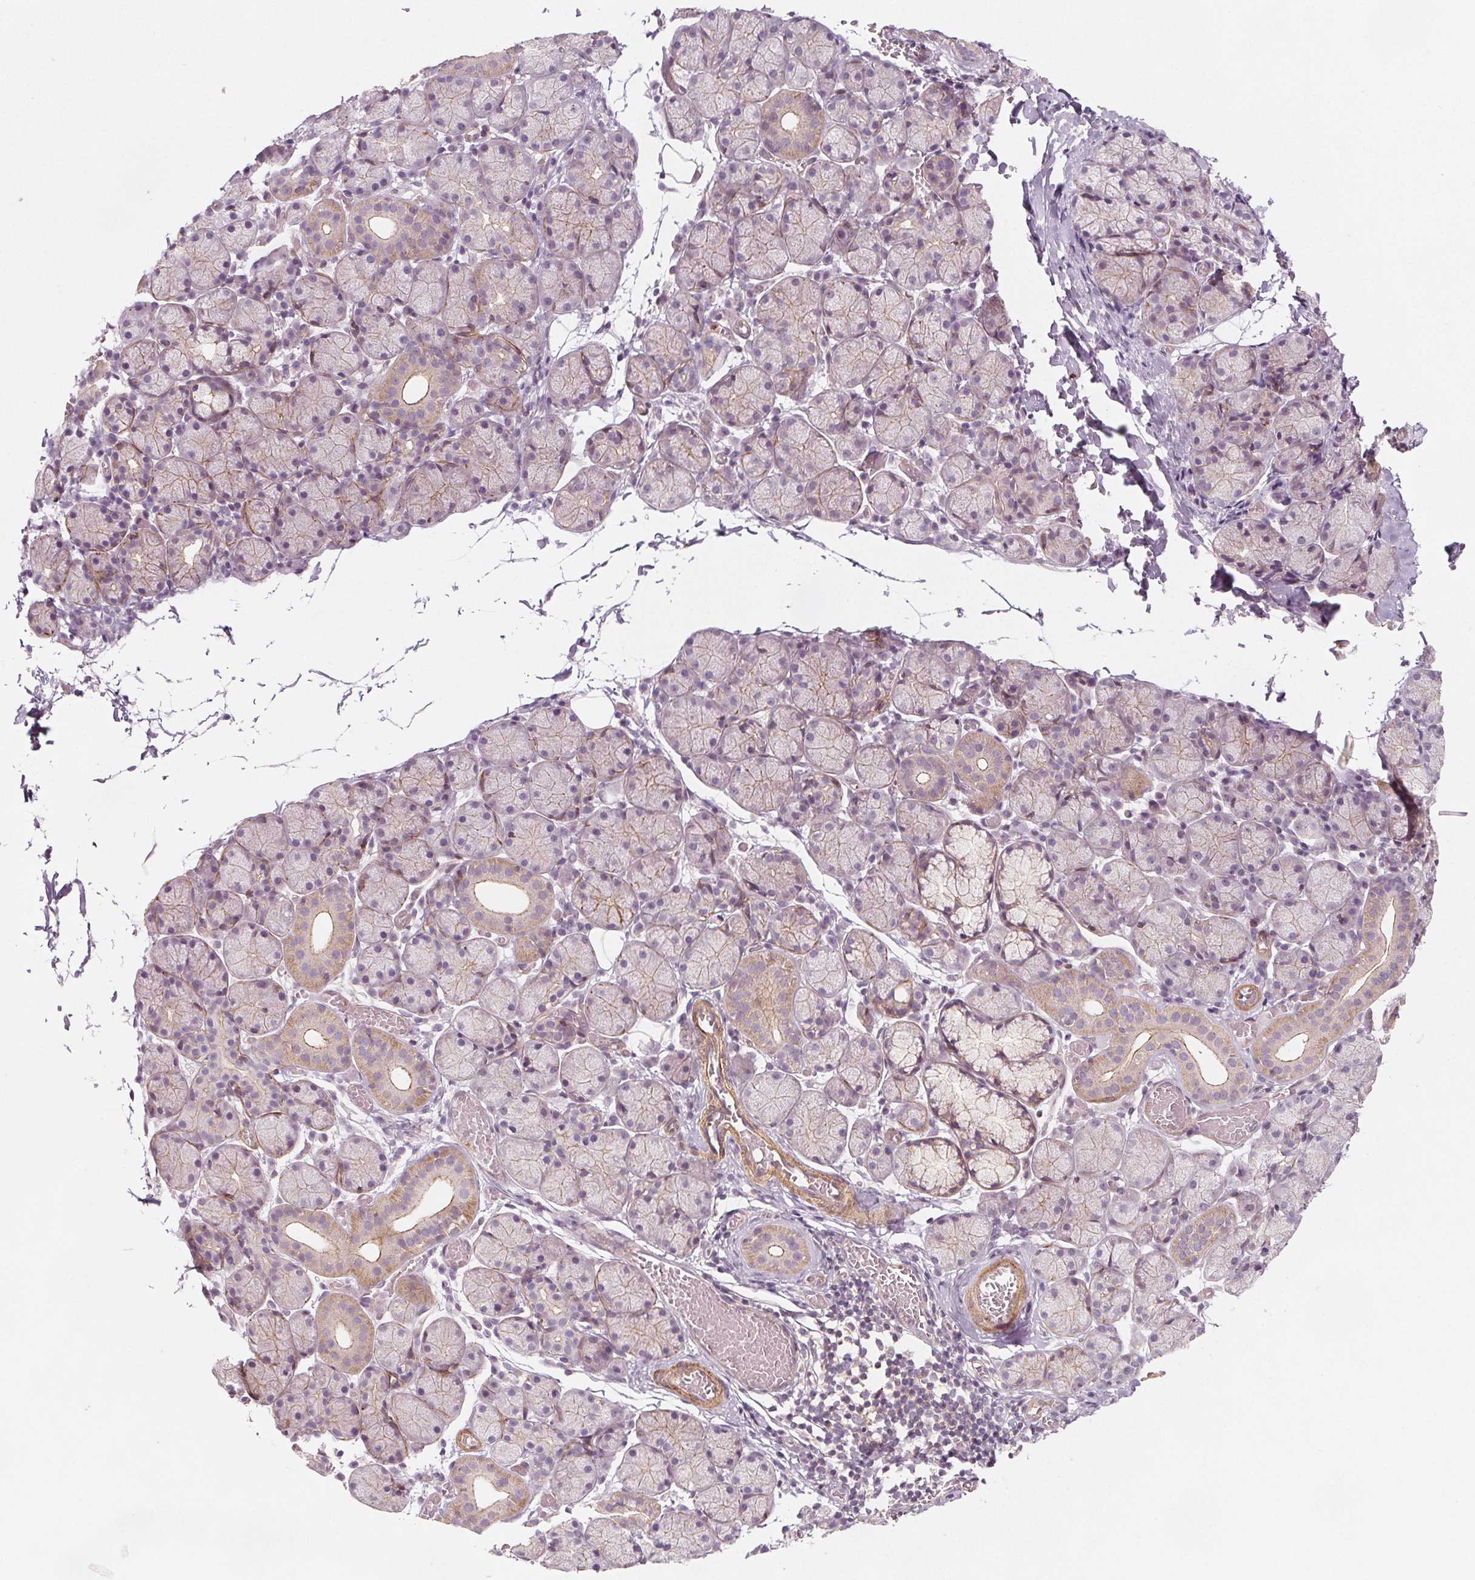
{"staining": {"intensity": "weak", "quantity": "25%-75%", "location": "cytoplasmic/membranous"}, "tissue": "salivary gland", "cell_type": "Glandular cells", "image_type": "normal", "snomed": [{"axis": "morphology", "description": "Normal tissue, NOS"}, {"axis": "topography", "description": "Salivary gland"}], "caption": "This micrograph reveals immunohistochemistry staining of normal salivary gland, with low weak cytoplasmic/membranous positivity in approximately 25%-75% of glandular cells.", "gene": "ADAM33", "patient": {"sex": "female", "age": 24}}